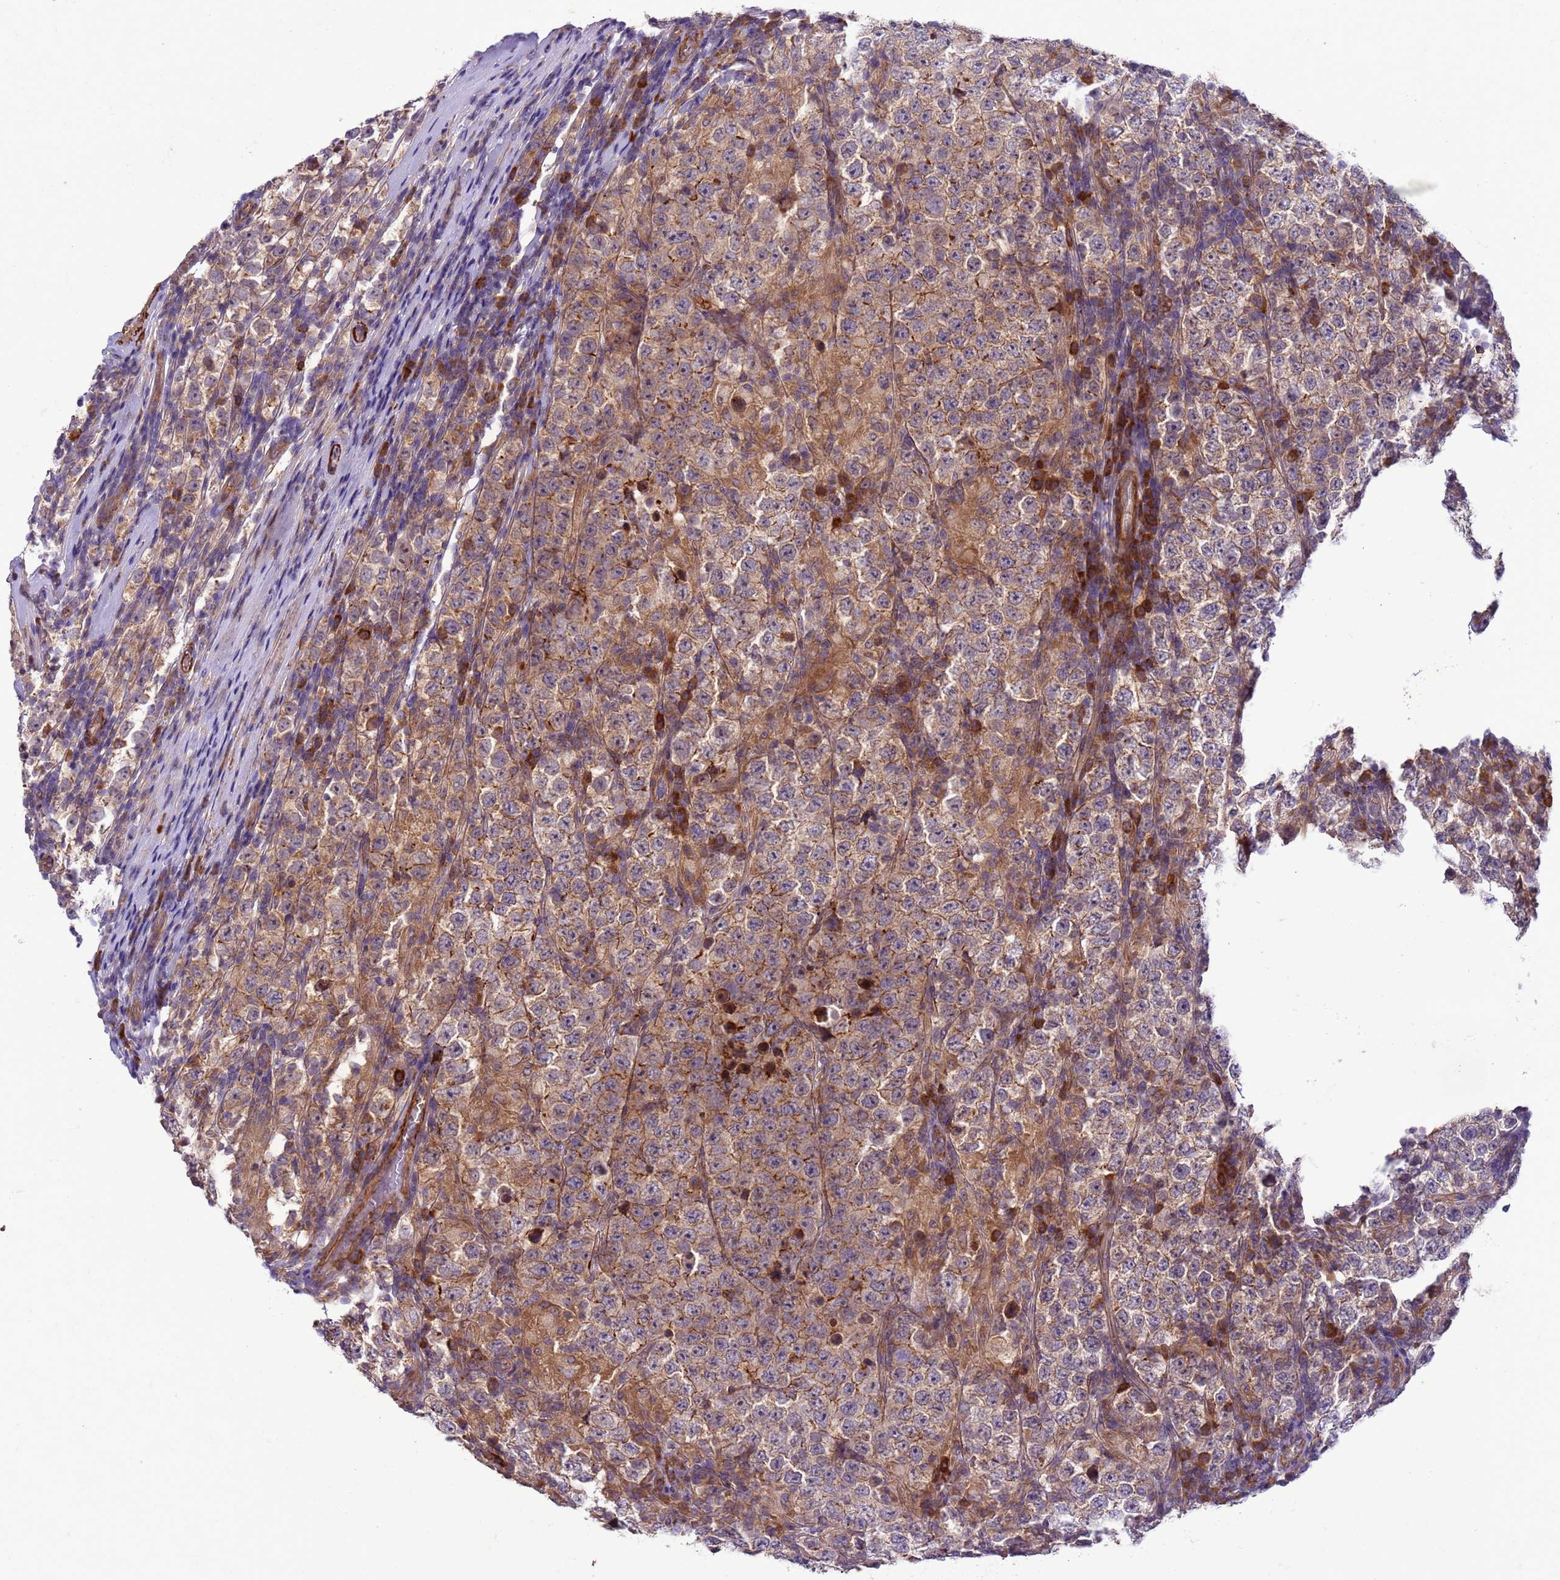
{"staining": {"intensity": "moderate", "quantity": ">75%", "location": "cytoplasmic/membranous"}, "tissue": "testis cancer", "cell_type": "Tumor cells", "image_type": "cancer", "snomed": [{"axis": "morphology", "description": "Normal tissue, NOS"}, {"axis": "morphology", "description": "Urothelial carcinoma, High grade"}, {"axis": "morphology", "description": "Seminoma, NOS"}, {"axis": "morphology", "description": "Carcinoma, Embryonal, NOS"}, {"axis": "topography", "description": "Urinary bladder"}, {"axis": "topography", "description": "Testis"}], "caption": "This is a histology image of immunohistochemistry staining of testis seminoma, which shows moderate positivity in the cytoplasmic/membranous of tumor cells.", "gene": "GEN1", "patient": {"sex": "male", "age": 41}}